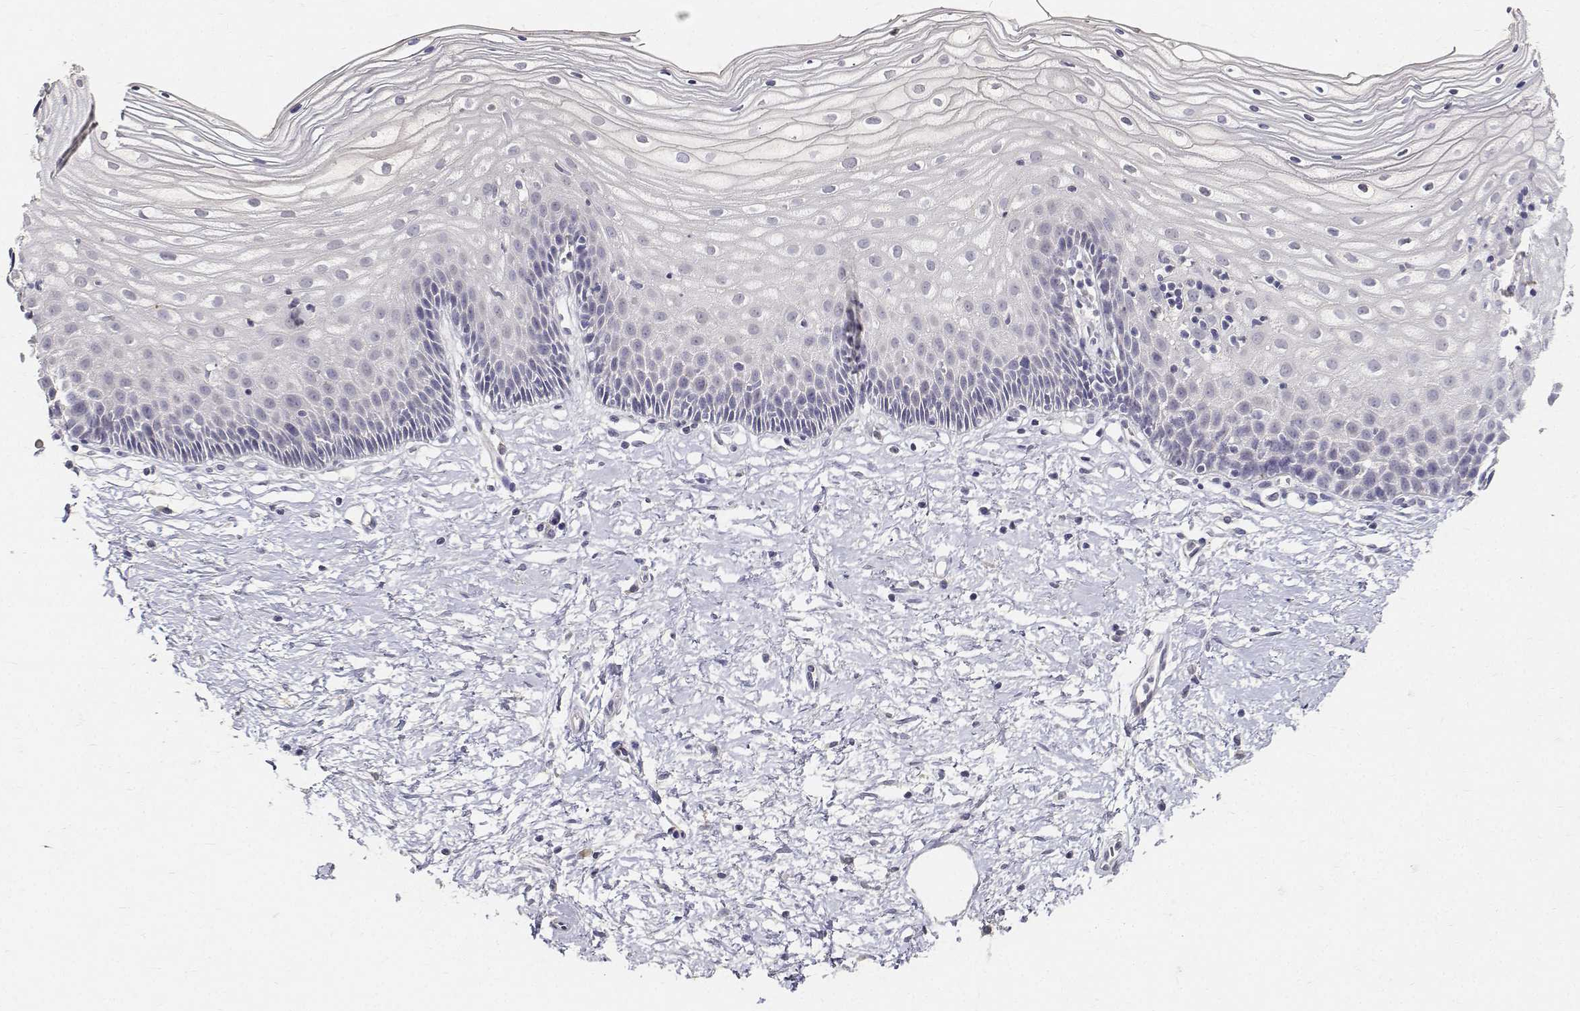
{"staining": {"intensity": "negative", "quantity": "none", "location": "none"}, "tissue": "cervix", "cell_type": "Glandular cells", "image_type": "normal", "snomed": [{"axis": "morphology", "description": "Normal tissue, NOS"}, {"axis": "topography", "description": "Cervix"}], "caption": "This is an immunohistochemistry histopathology image of unremarkable human cervix. There is no expression in glandular cells.", "gene": "PAEP", "patient": {"sex": "female", "age": 36}}